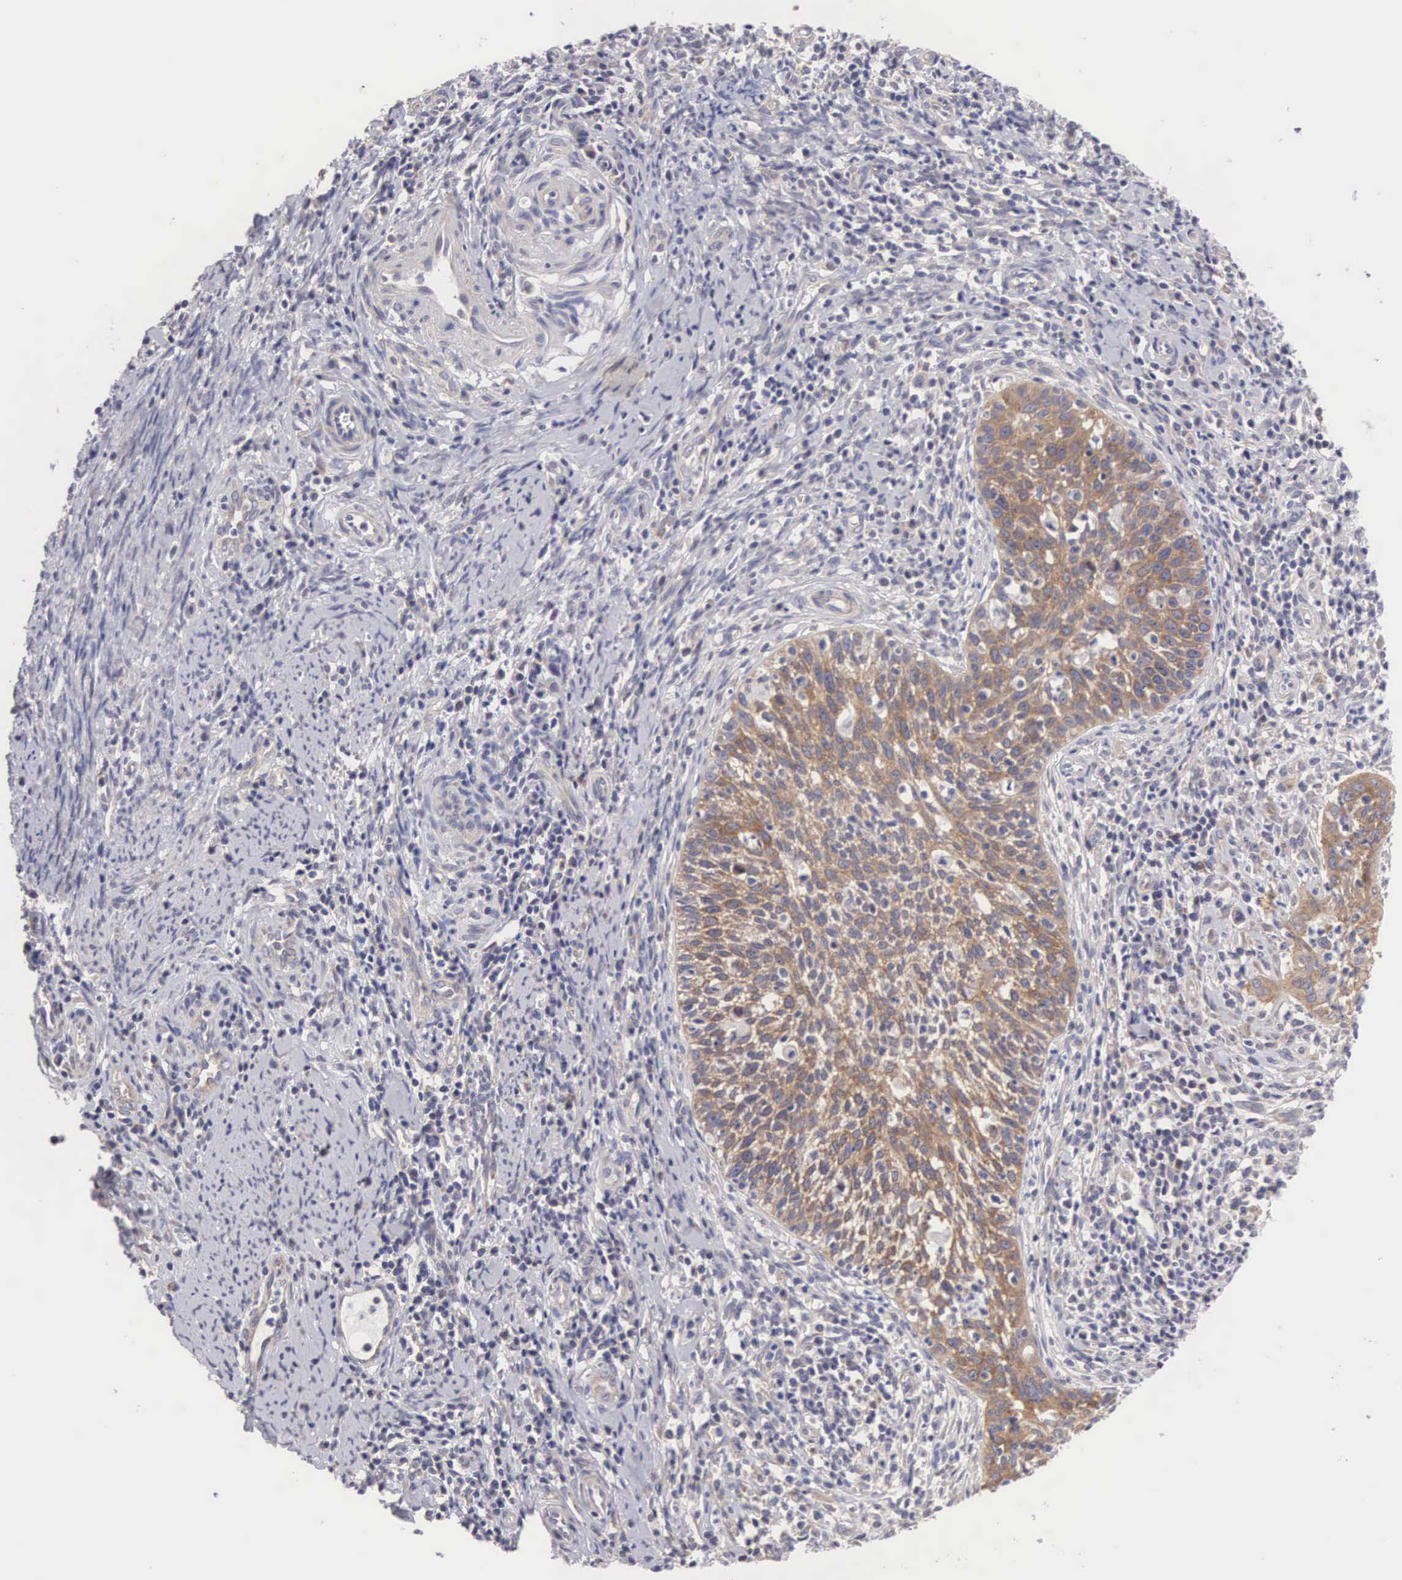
{"staining": {"intensity": "moderate", "quantity": ">75%", "location": "cytoplasmic/membranous"}, "tissue": "cervical cancer", "cell_type": "Tumor cells", "image_type": "cancer", "snomed": [{"axis": "morphology", "description": "Squamous cell carcinoma, NOS"}, {"axis": "topography", "description": "Cervix"}], "caption": "A micrograph of cervical squamous cell carcinoma stained for a protein demonstrates moderate cytoplasmic/membranous brown staining in tumor cells. Immunohistochemistry stains the protein in brown and the nuclei are stained blue.", "gene": "TXLNG", "patient": {"sex": "female", "age": 54}}